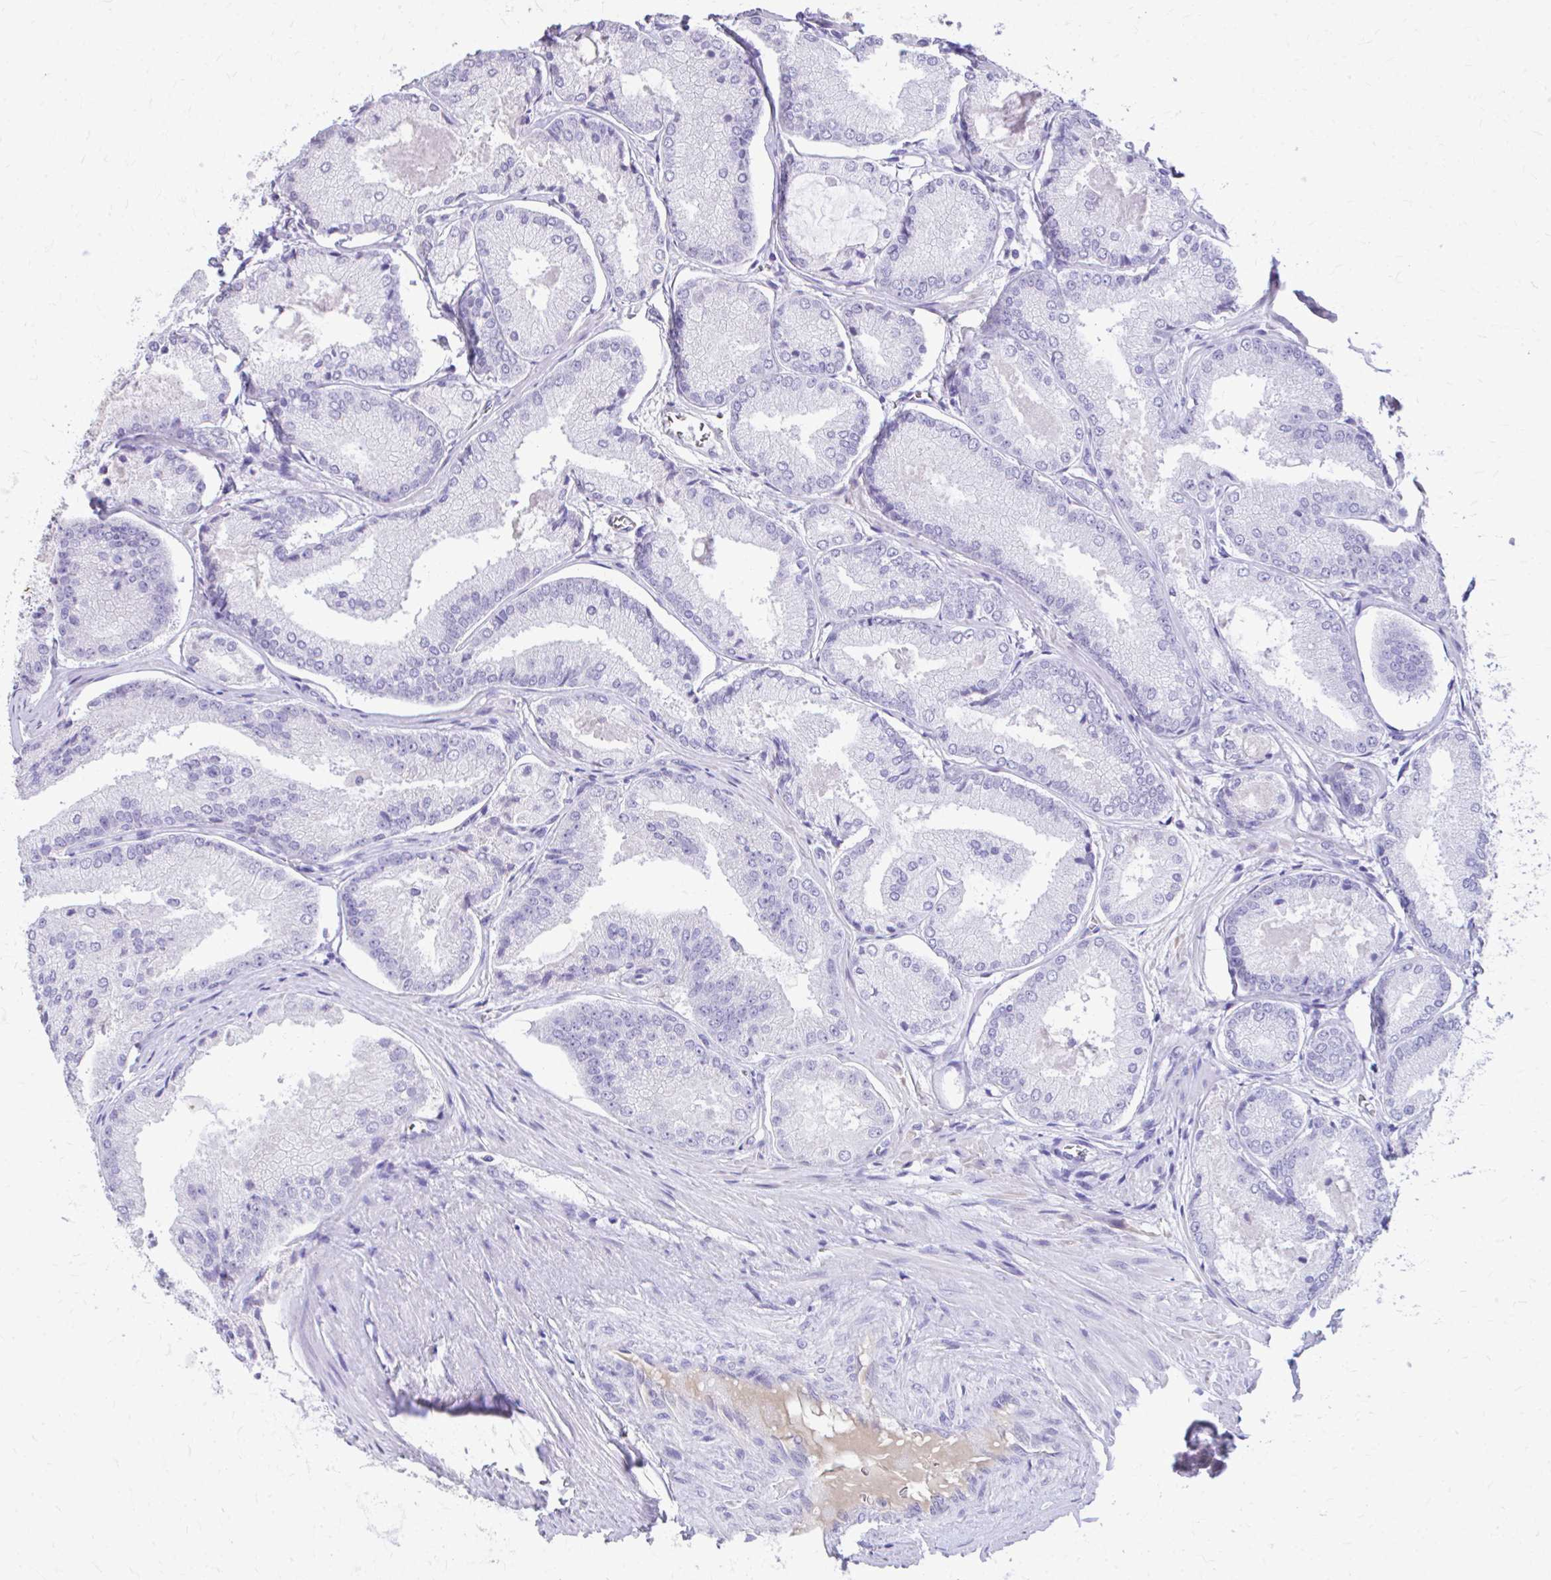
{"staining": {"intensity": "negative", "quantity": "none", "location": "none"}, "tissue": "prostate cancer", "cell_type": "Tumor cells", "image_type": "cancer", "snomed": [{"axis": "morphology", "description": "Adenocarcinoma, High grade"}, {"axis": "topography", "description": "Prostate"}], "caption": "This is a photomicrograph of immunohistochemistry staining of prostate high-grade adenocarcinoma, which shows no expression in tumor cells.", "gene": "CFH", "patient": {"sex": "male", "age": 73}}